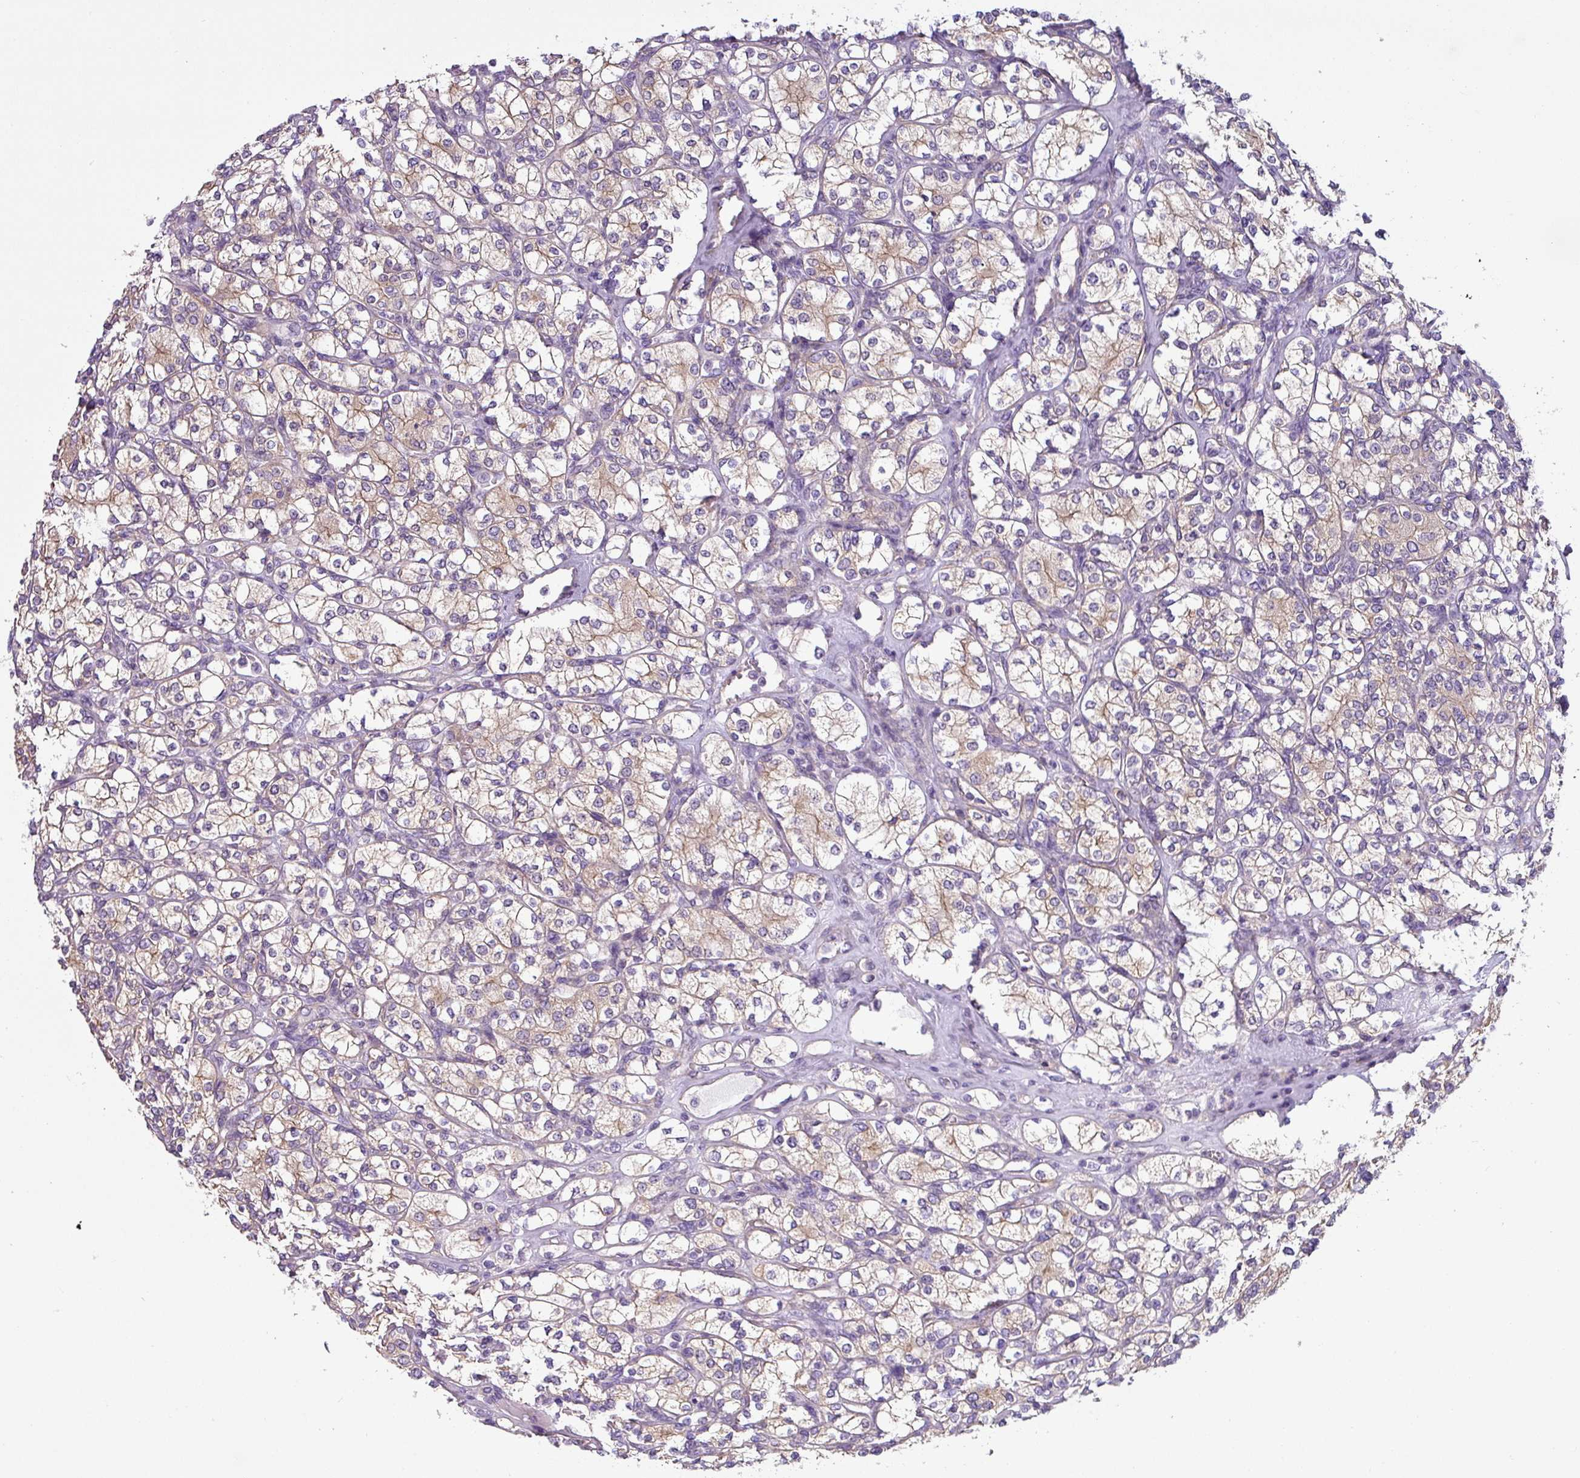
{"staining": {"intensity": "weak", "quantity": "25%-75%", "location": "cytoplasmic/membranous"}, "tissue": "renal cancer", "cell_type": "Tumor cells", "image_type": "cancer", "snomed": [{"axis": "morphology", "description": "Adenocarcinoma, NOS"}, {"axis": "topography", "description": "Kidney"}], "caption": "Immunohistochemical staining of renal adenocarcinoma reveals low levels of weak cytoplasmic/membranous protein staining in approximately 25%-75% of tumor cells.", "gene": "PALS2", "patient": {"sex": "male", "age": 77}}